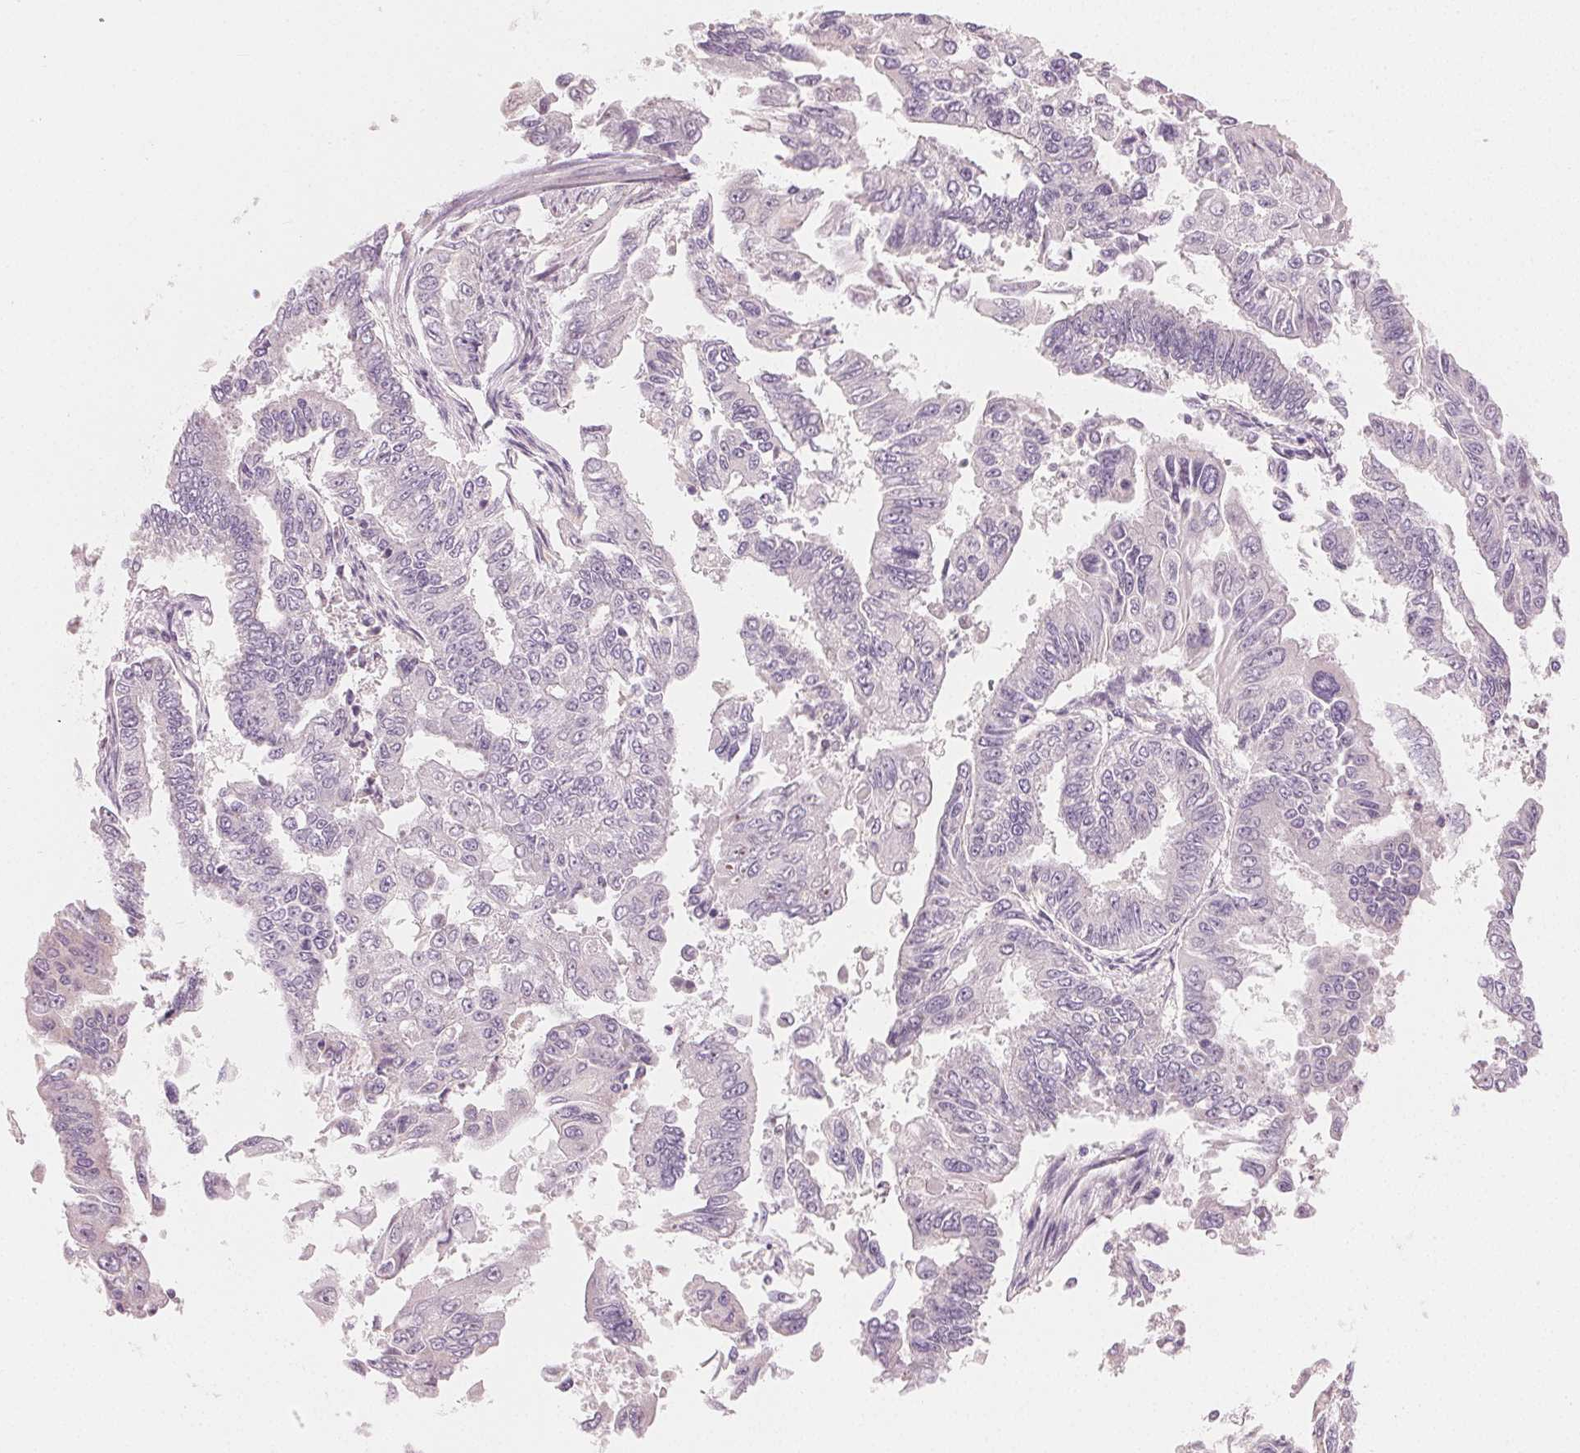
{"staining": {"intensity": "negative", "quantity": "none", "location": "none"}, "tissue": "endometrial cancer", "cell_type": "Tumor cells", "image_type": "cancer", "snomed": [{"axis": "morphology", "description": "Adenocarcinoma, NOS"}, {"axis": "topography", "description": "Uterus"}], "caption": "A micrograph of human endometrial adenocarcinoma is negative for staining in tumor cells. (DAB (3,3'-diaminobenzidine) immunohistochemistry (IHC) visualized using brightfield microscopy, high magnification).", "gene": "MYBL1", "patient": {"sex": "female", "age": 59}}